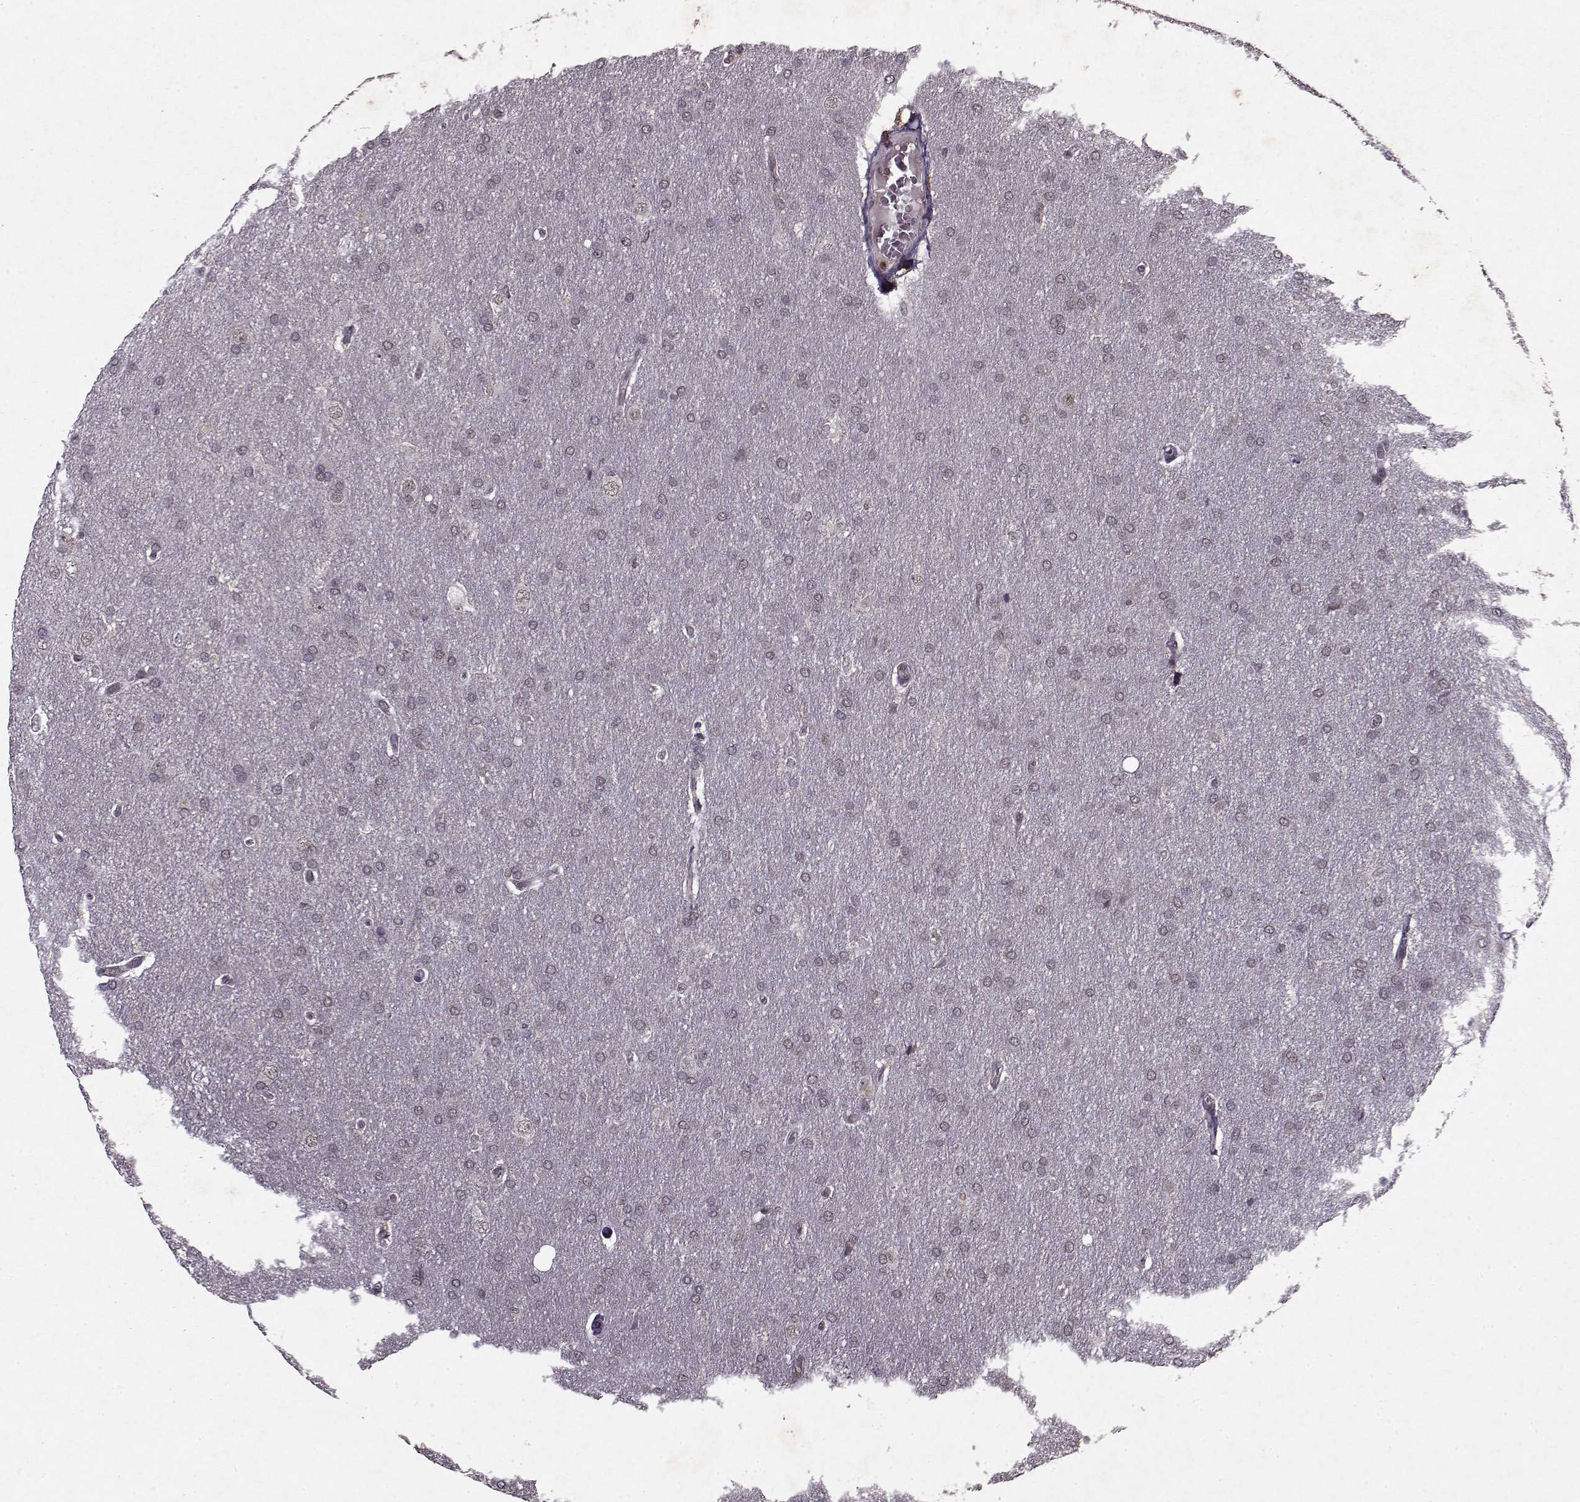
{"staining": {"intensity": "negative", "quantity": "none", "location": "none"}, "tissue": "glioma", "cell_type": "Tumor cells", "image_type": "cancer", "snomed": [{"axis": "morphology", "description": "Glioma, malignant, Low grade"}, {"axis": "topography", "description": "Brain"}], "caption": "An immunohistochemistry (IHC) histopathology image of glioma is shown. There is no staining in tumor cells of glioma. (DAB (3,3'-diaminobenzidine) immunohistochemistry, high magnification).", "gene": "PSMA7", "patient": {"sex": "female", "age": 32}}